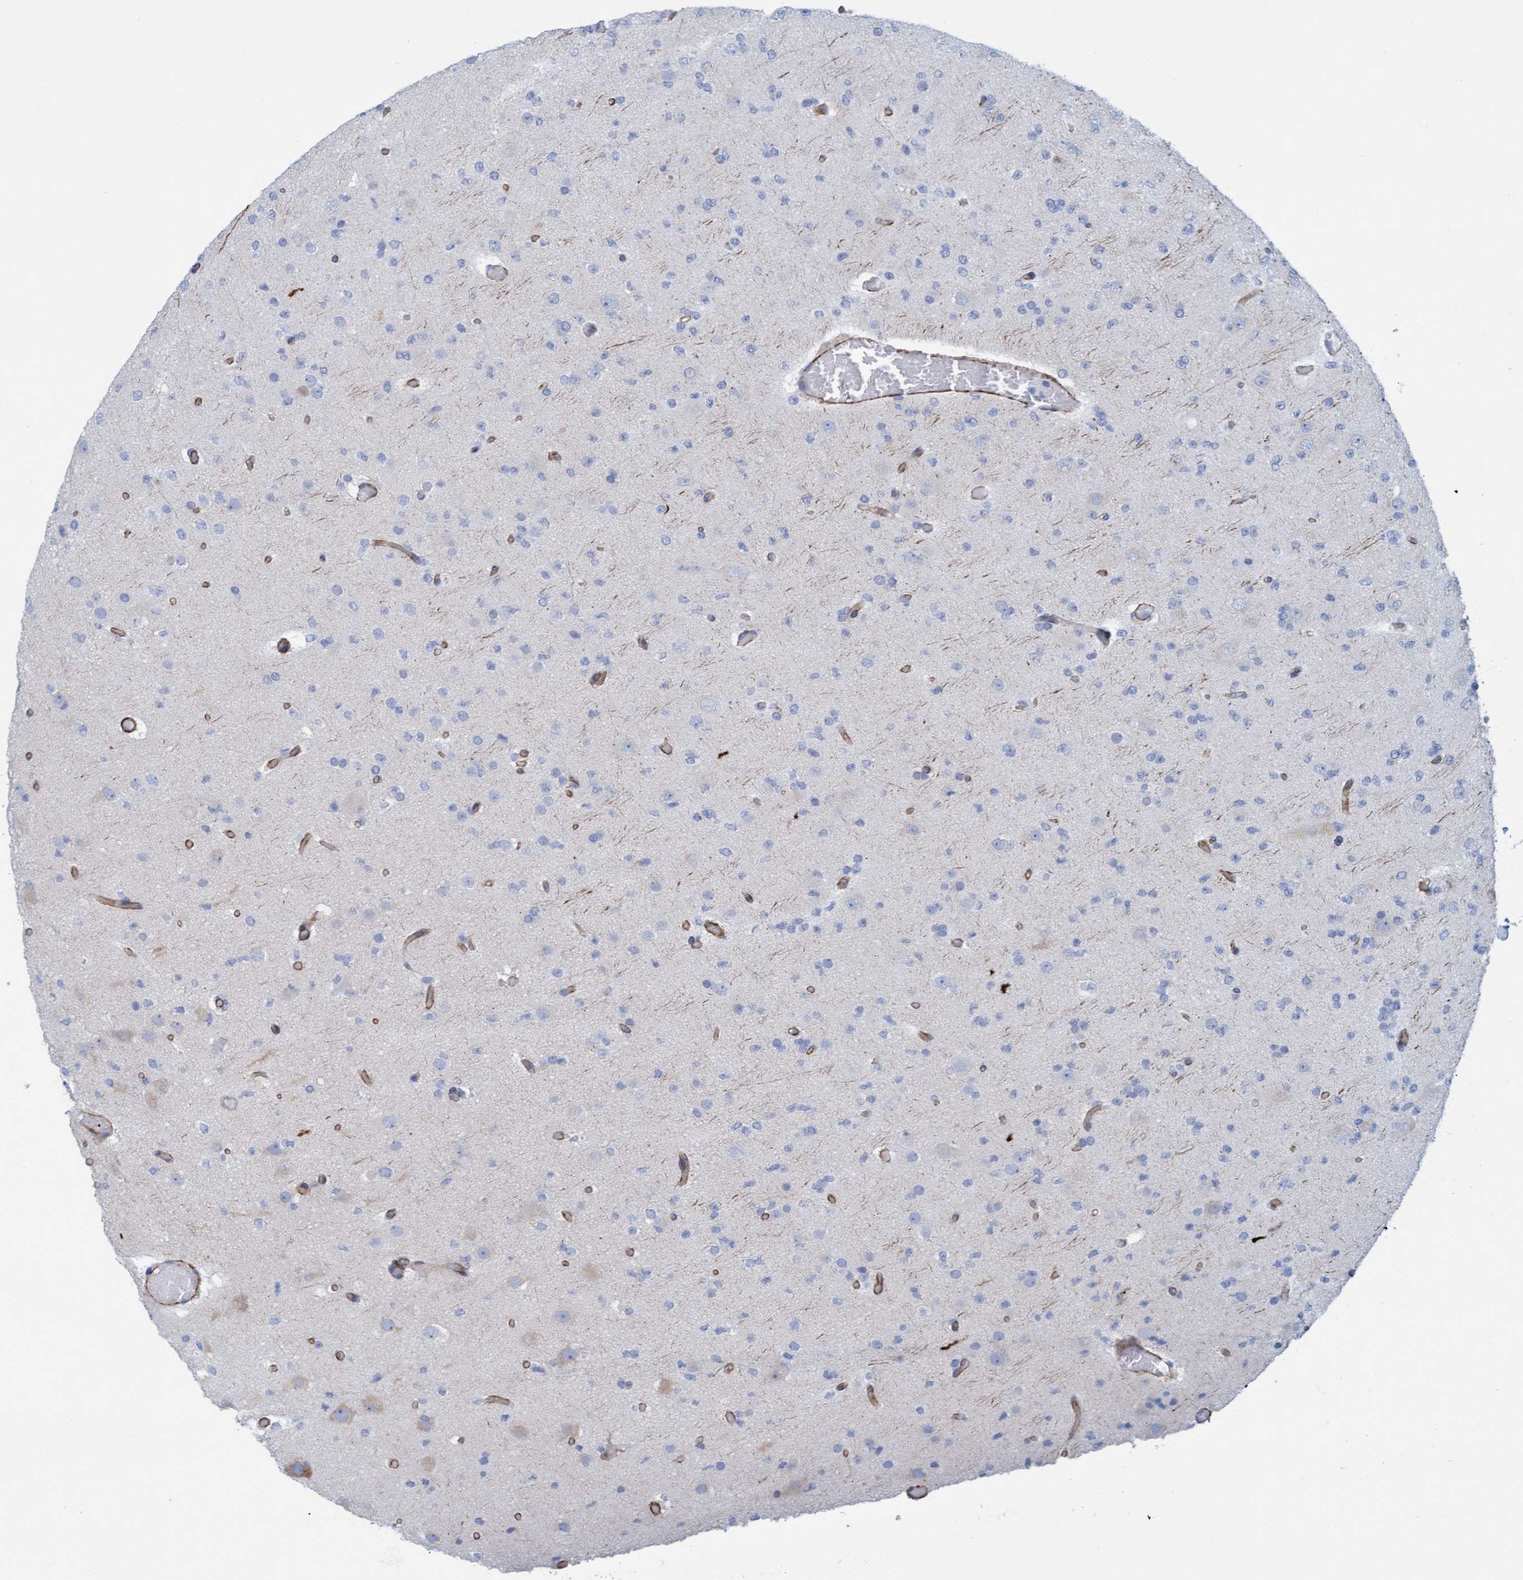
{"staining": {"intensity": "negative", "quantity": "none", "location": "none"}, "tissue": "glioma", "cell_type": "Tumor cells", "image_type": "cancer", "snomed": [{"axis": "morphology", "description": "Glioma, malignant, Low grade"}, {"axis": "topography", "description": "Brain"}], "caption": "Immunohistochemistry (IHC) of glioma displays no positivity in tumor cells.", "gene": "MTFR1", "patient": {"sex": "female", "age": 22}}